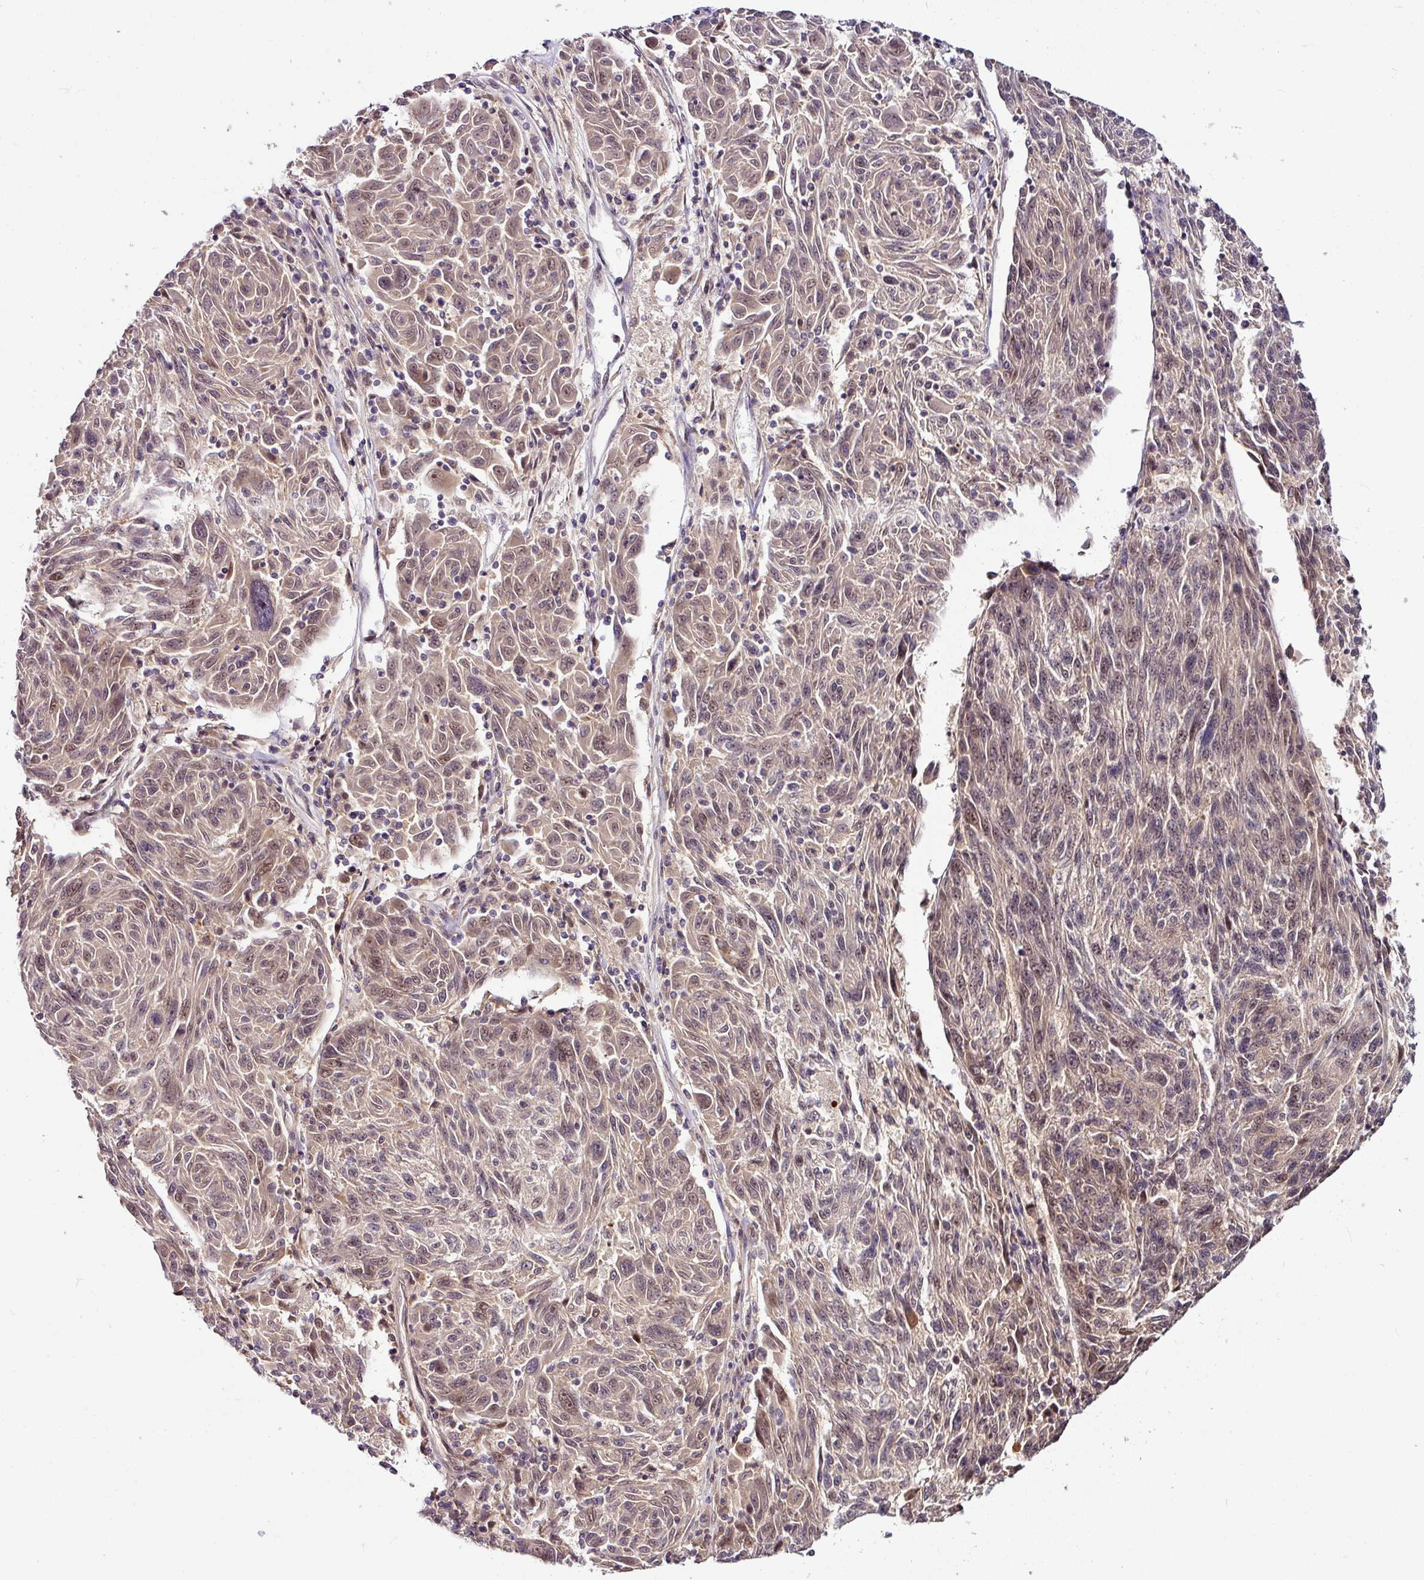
{"staining": {"intensity": "moderate", "quantity": ">75%", "location": "cytoplasmic/membranous,nuclear"}, "tissue": "melanoma", "cell_type": "Tumor cells", "image_type": "cancer", "snomed": [{"axis": "morphology", "description": "Malignant melanoma, NOS"}, {"axis": "topography", "description": "Skin"}], "caption": "Moderate cytoplasmic/membranous and nuclear positivity for a protein is seen in about >75% of tumor cells of malignant melanoma using immunohistochemistry.", "gene": "DCAF13", "patient": {"sex": "male", "age": 53}}